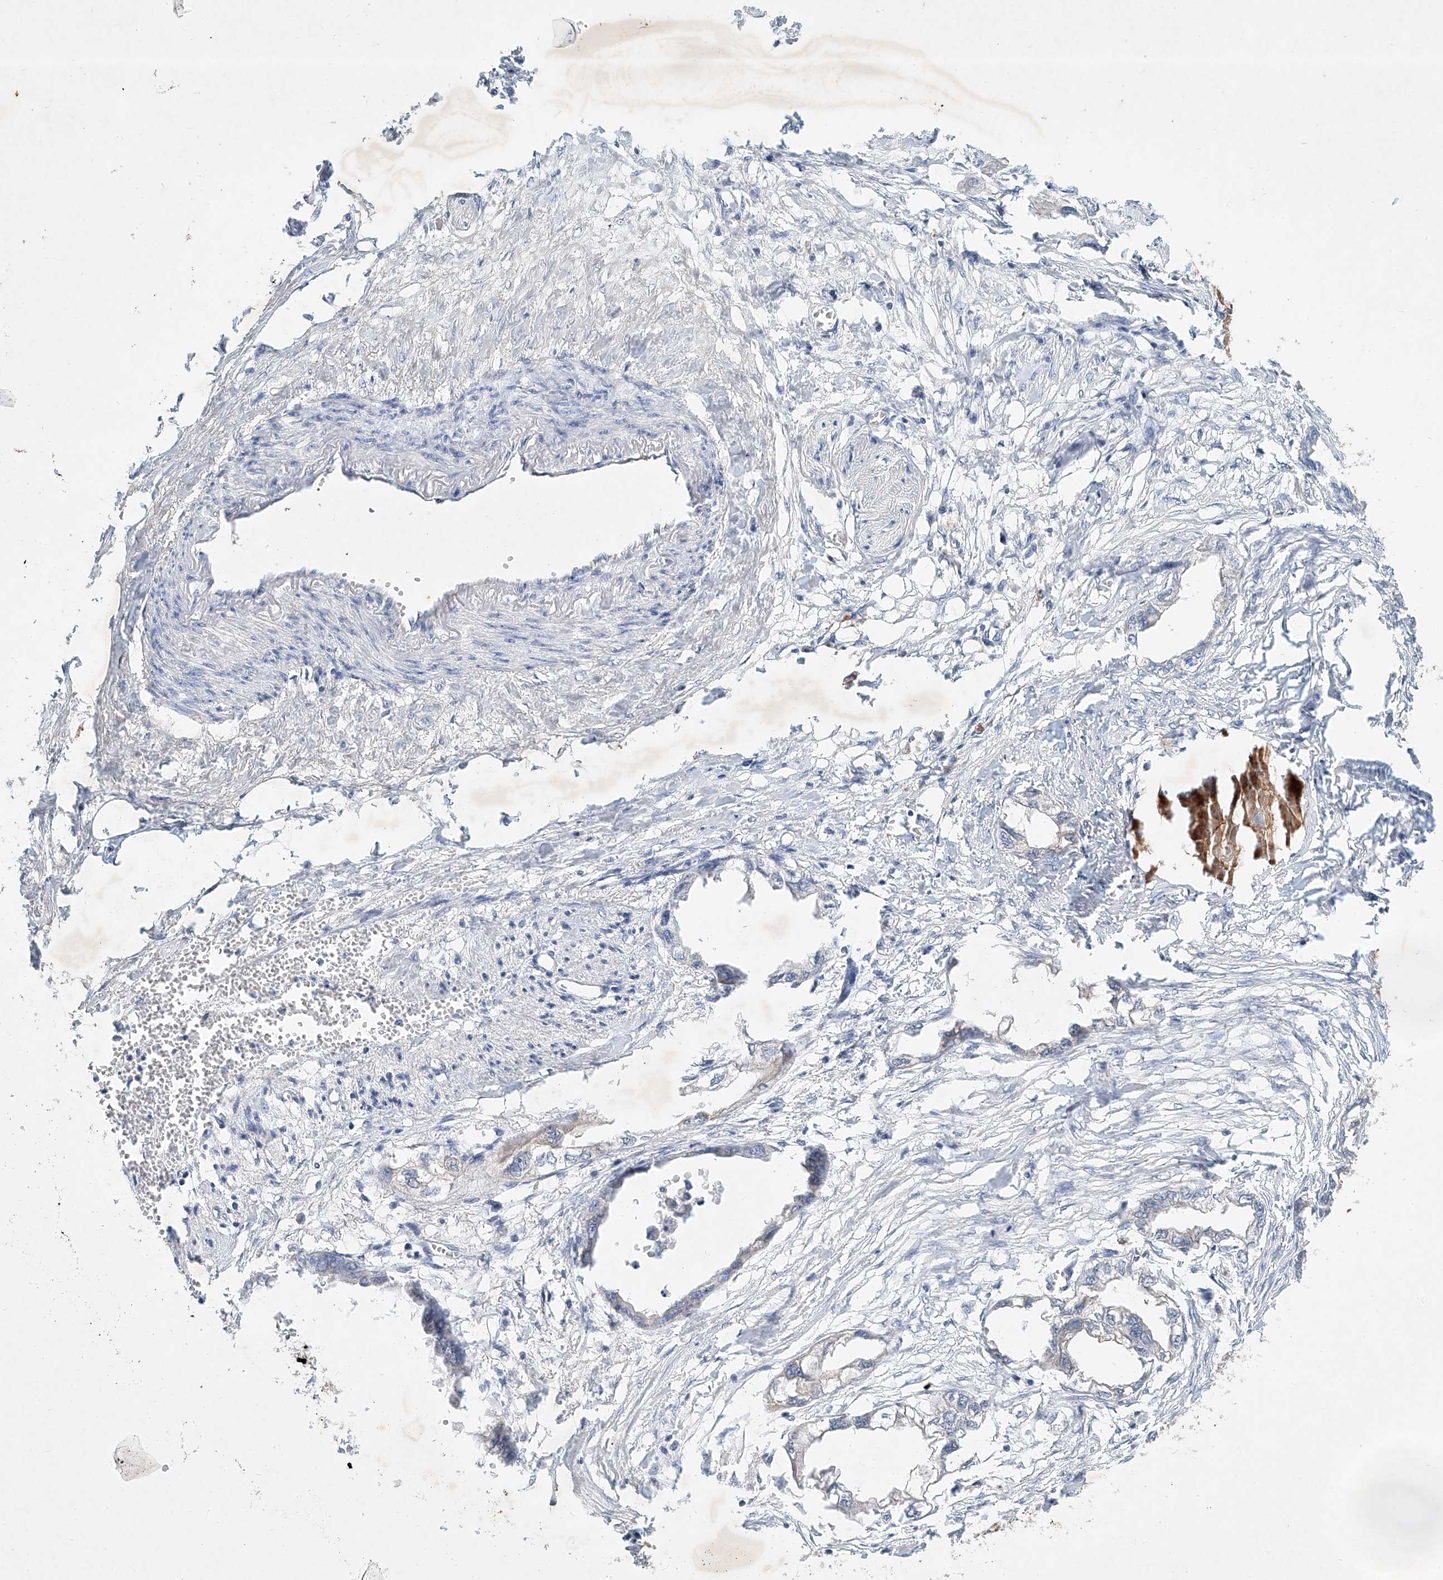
{"staining": {"intensity": "negative", "quantity": "none", "location": "none"}, "tissue": "endometrial cancer", "cell_type": "Tumor cells", "image_type": "cancer", "snomed": [{"axis": "morphology", "description": "Adenocarcinoma, NOS"}, {"axis": "morphology", "description": "Adenocarcinoma, metastatic, NOS"}, {"axis": "topography", "description": "Adipose tissue"}, {"axis": "topography", "description": "Endometrium"}], "caption": "Tumor cells show no significant positivity in endometrial cancer. The staining is performed using DAB brown chromogen with nuclei counter-stained in using hematoxylin.", "gene": "CARMIL1", "patient": {"sex": "female", "age": 67}}